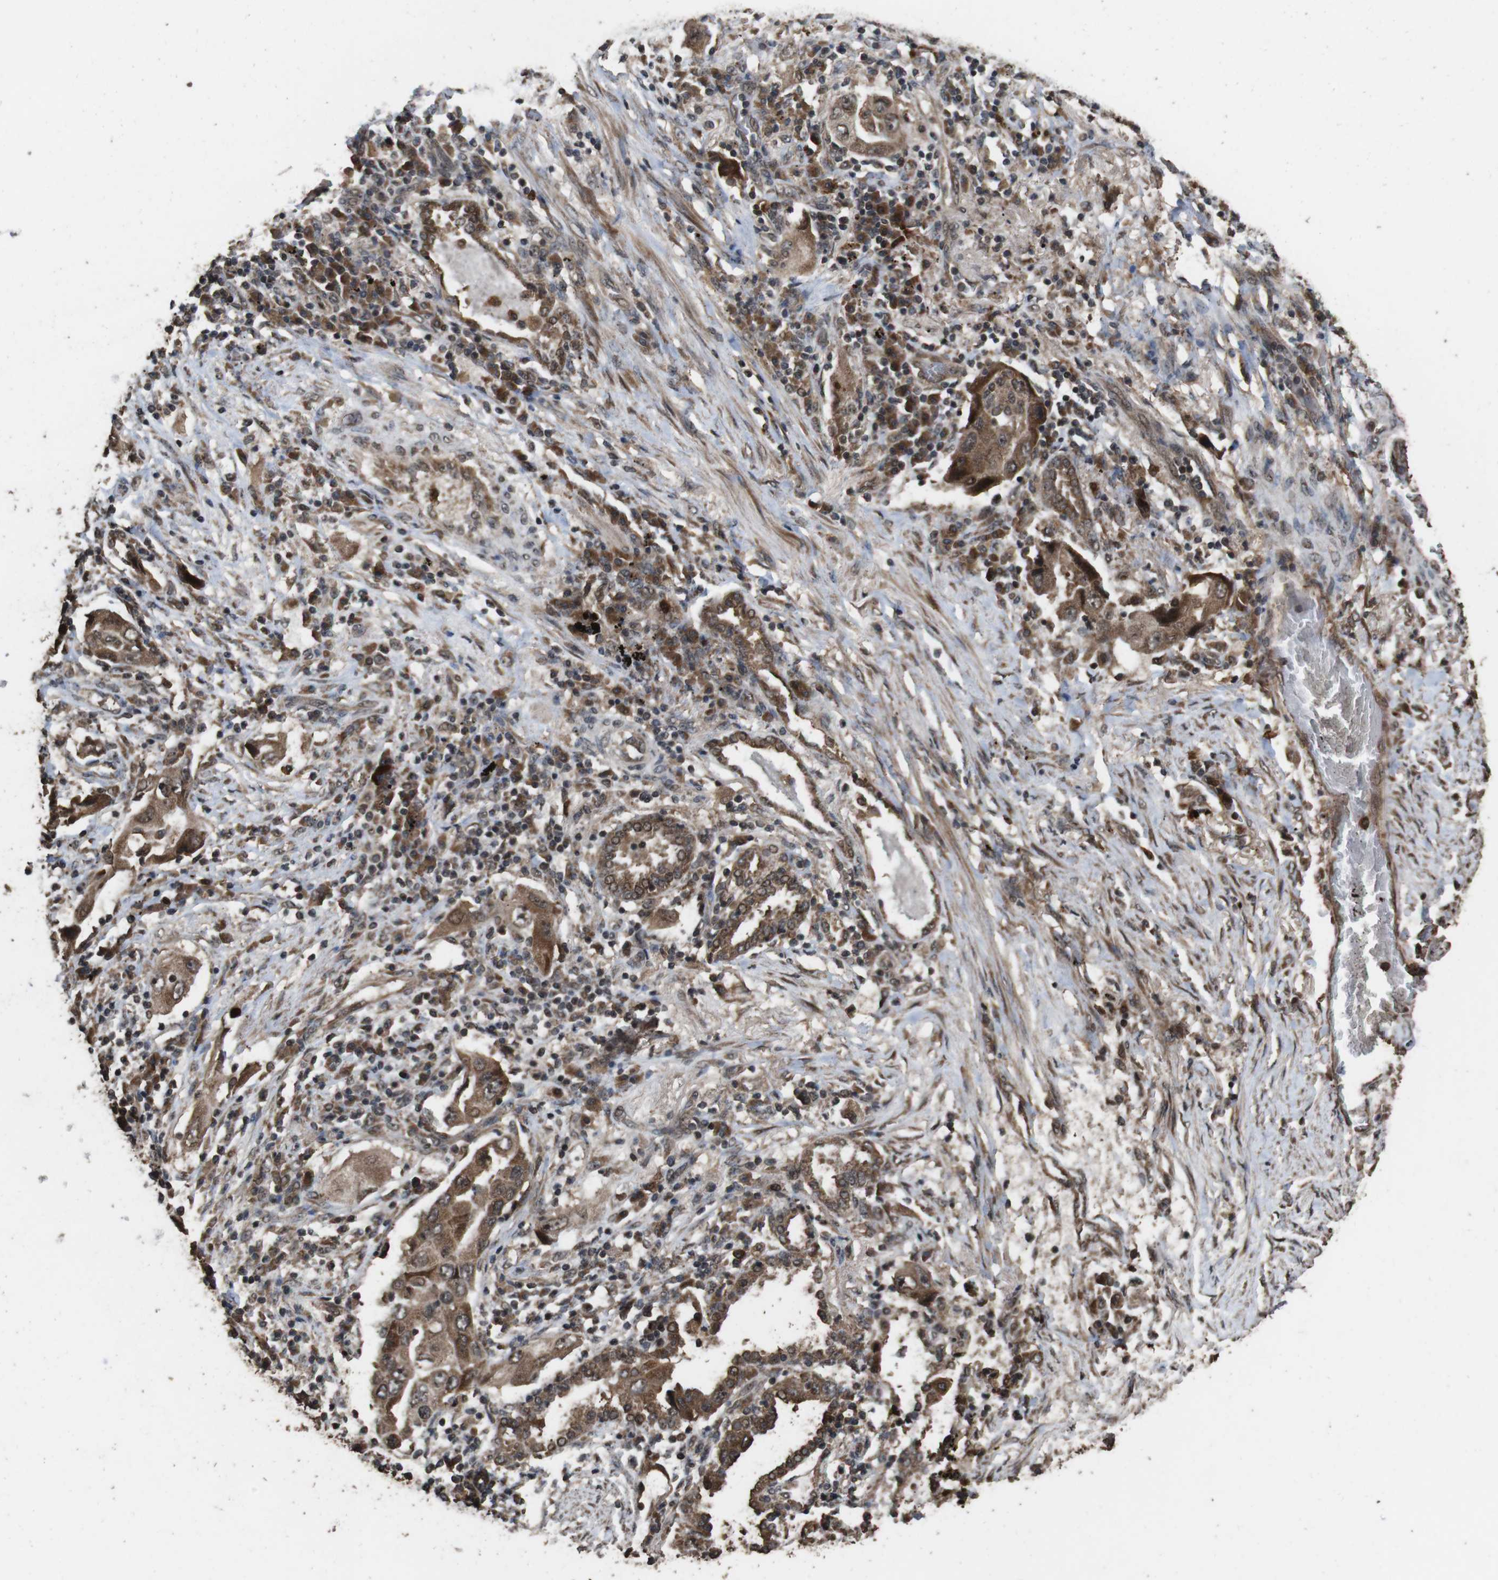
{"staining": {"intensity": "moderate", "quantity": ">75%", "location": "cytoplasmic/membranous"}, "tissue": "lung cancer", "cell_type": "Tumor cells", "image_type": "cancer", "snomed": [{"axis": "morphology", "description": "Adenocarcinoma, NOS"}, {"axis": "topography", "description": "Lung"}], "caption": "Immunohistochemistry image of lung adenocarcinoma stained for a protein (brown), which demonstrates medium levels of moderate cytoplasmic/membranous positivity in about >75% of tumor cells.", "gene": "RRAS2", "patient": {"sex": "female", "age": 65}}